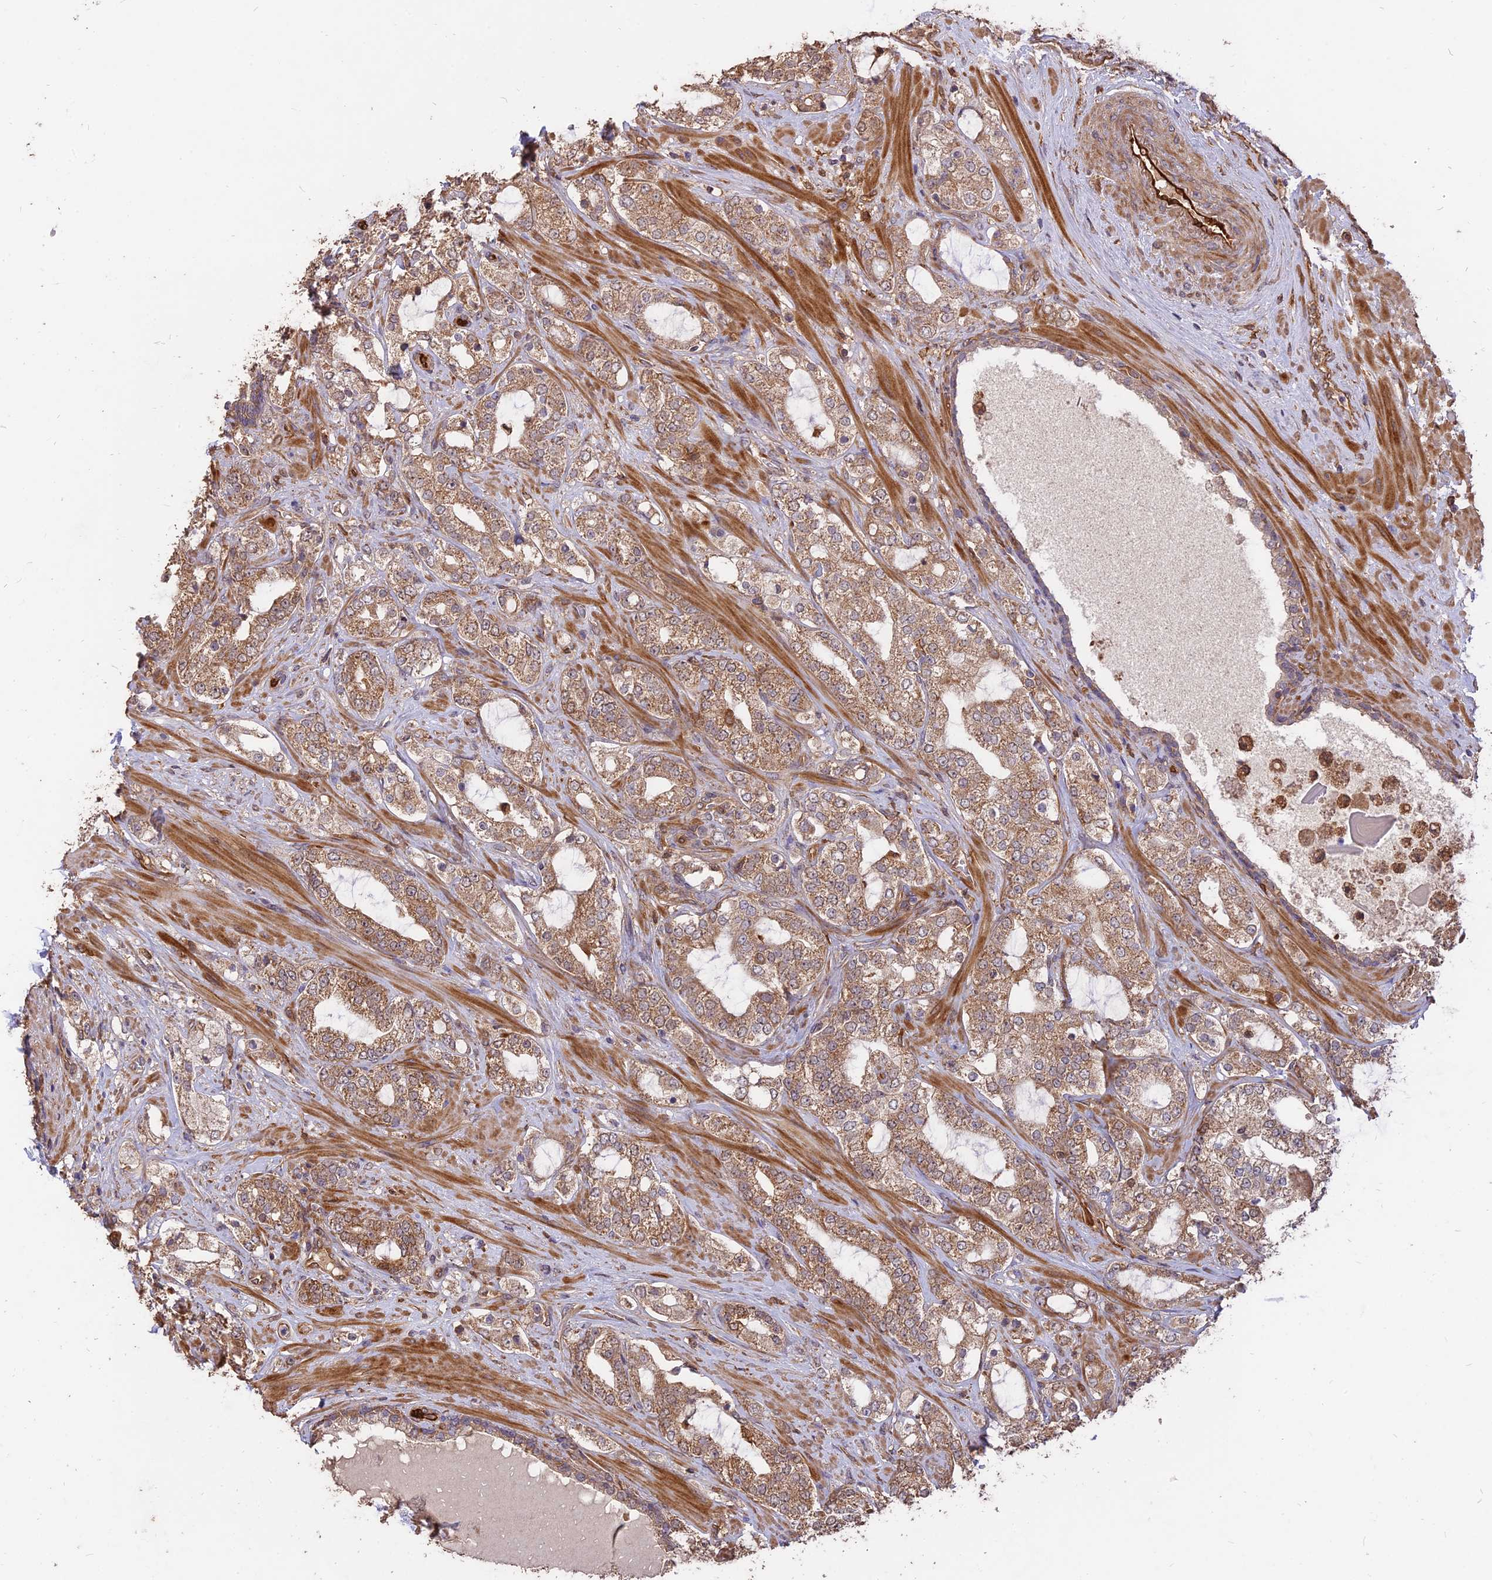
{"staining": {"intensity": "moderate", "quantity": ">75%", "location": "cytoplasmic/membranous"}, "tissue": "prostate cancer", "cell_type": "Tumor cells", "image_type": "cancer", "snomed": [{"axis": "morphology", "description": "Adenocarcinoma, High grade"}, {"axis": "topography", "description": "Prostate"}], "caption": "The photomicrograph demonstrates staining of high-grade adenocarcinoma (prostate), revealing moderate cytoplasmic/membranous protein expression (brown color) within tumor cells.", "gene": "SAC3D1", "patient": {"sex": "male", "age": 64}}